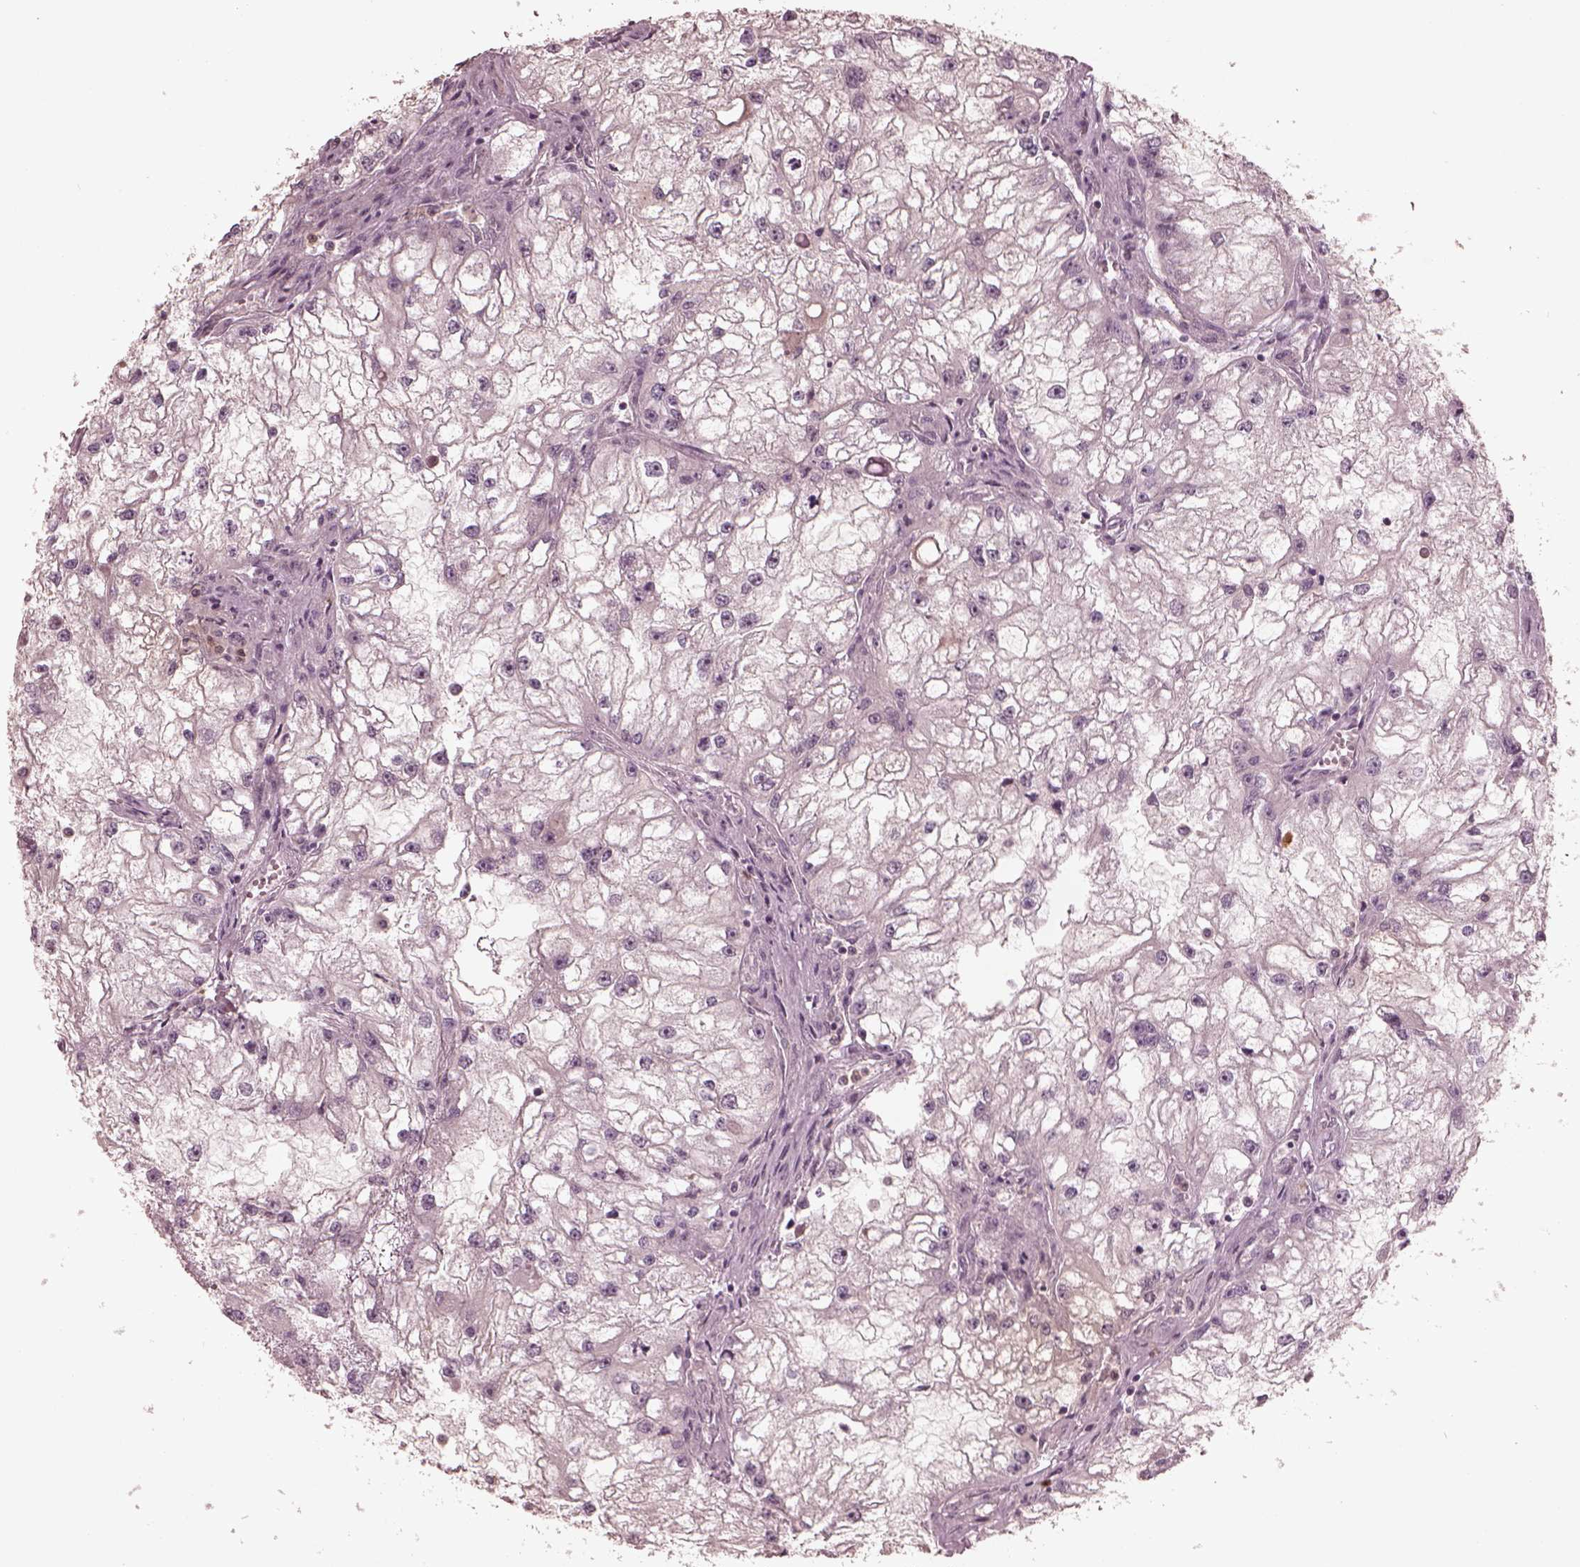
{"staining": {"intensity": "negative", "quantity": "none", "location": "none"}, "tissue": "renal cancer", "cell_type": "Tumor cells", "image_type": "cancer", "snomed": [{"axis": "morphology", "description": "Adenocarcinoma, NOS"}, {"axis": "topography", "description": "Kidney"}], "caption": "This is an immunohistochemistry (IHC) histopathology image of human renal adenocarcinoma. There is no positivity in tumor cells.", "gene": "OPTC", "patient": {"sex": "male", "age": 59}}